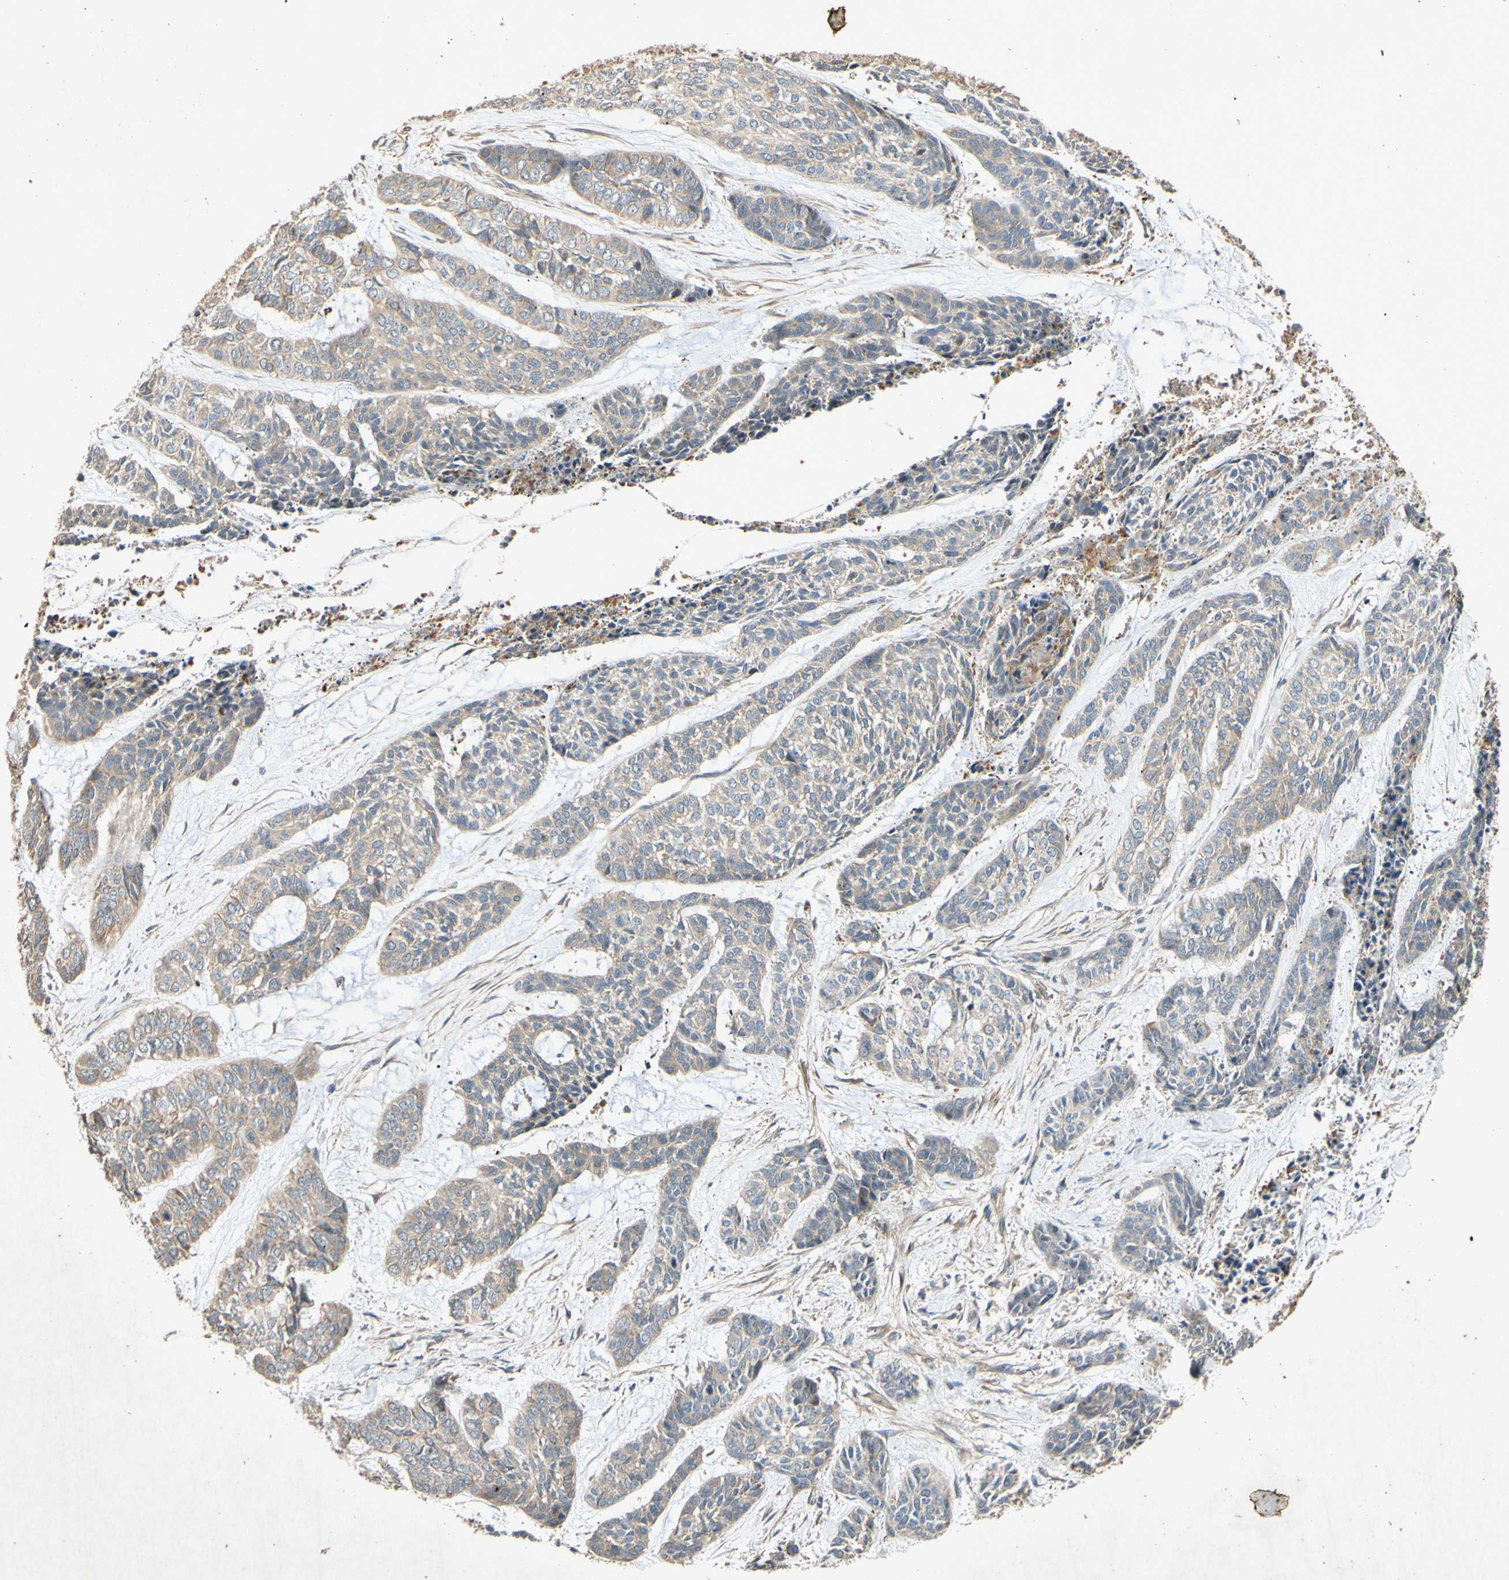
{"staining": {"intensity": "weak", "quantity": ">75%", "location": "cytoplasmic/membranous"}, "tissue": "skin cancer", "cell_type": "Tumor cells", "image_type": "cancer", "snomed": [{"axis": "morphology", "description": "Basal cell carcinoma"}, {"axis": "topography", "description": "Skin"}], "caption": "Immunohistochemical staining of basal cell carcinoma (skin) displays low levels of weak cytoplasmic/membranous staining in about >75% of tumor cells. Ihc stains the protein in brown and the nuclei are stained blue.", "gene": "PARD6A", "patient": {"sex": "female", "age": 64}}